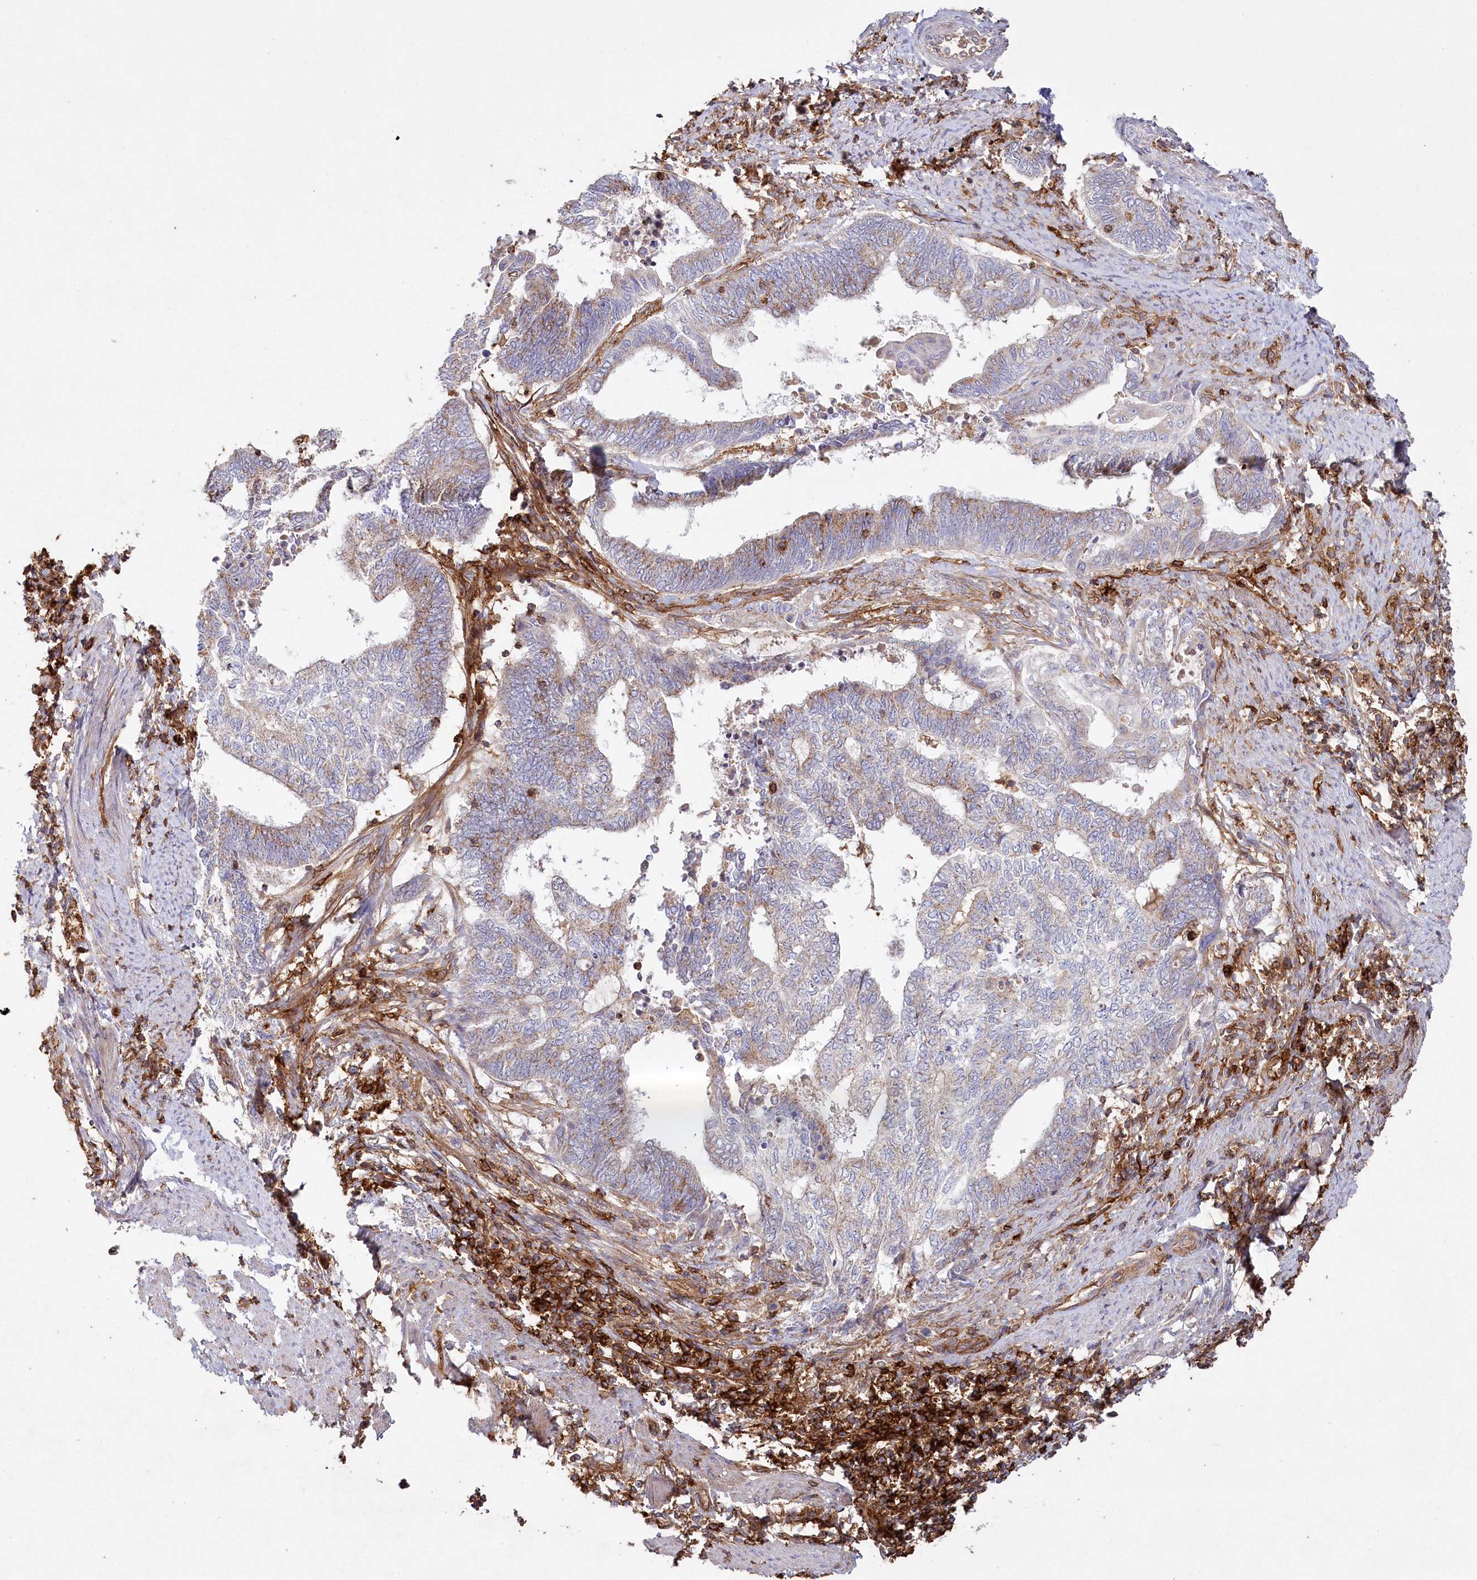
{"staining": {"intensity": "moderate", "quantity": "25%-75%", "location": "cytoplasmic/membranous"}, "tissue": "endometrial cancer", "cell_type": "Tumor cells", "image_type": "cancer", "snomed": [{"axis": "morphology", "description": "Adenocarcinoma, NOS"}, {"axis": "topography", "description": "Uterus"}, {"axis": "topography", "description": "Endometrium"}], "caption": "Endometrial cancer stained with a protein marker demonstrates moderate staining in tumor cells.", "gene": "RBP5", "patient": {"sex": "female", "age": 70}}